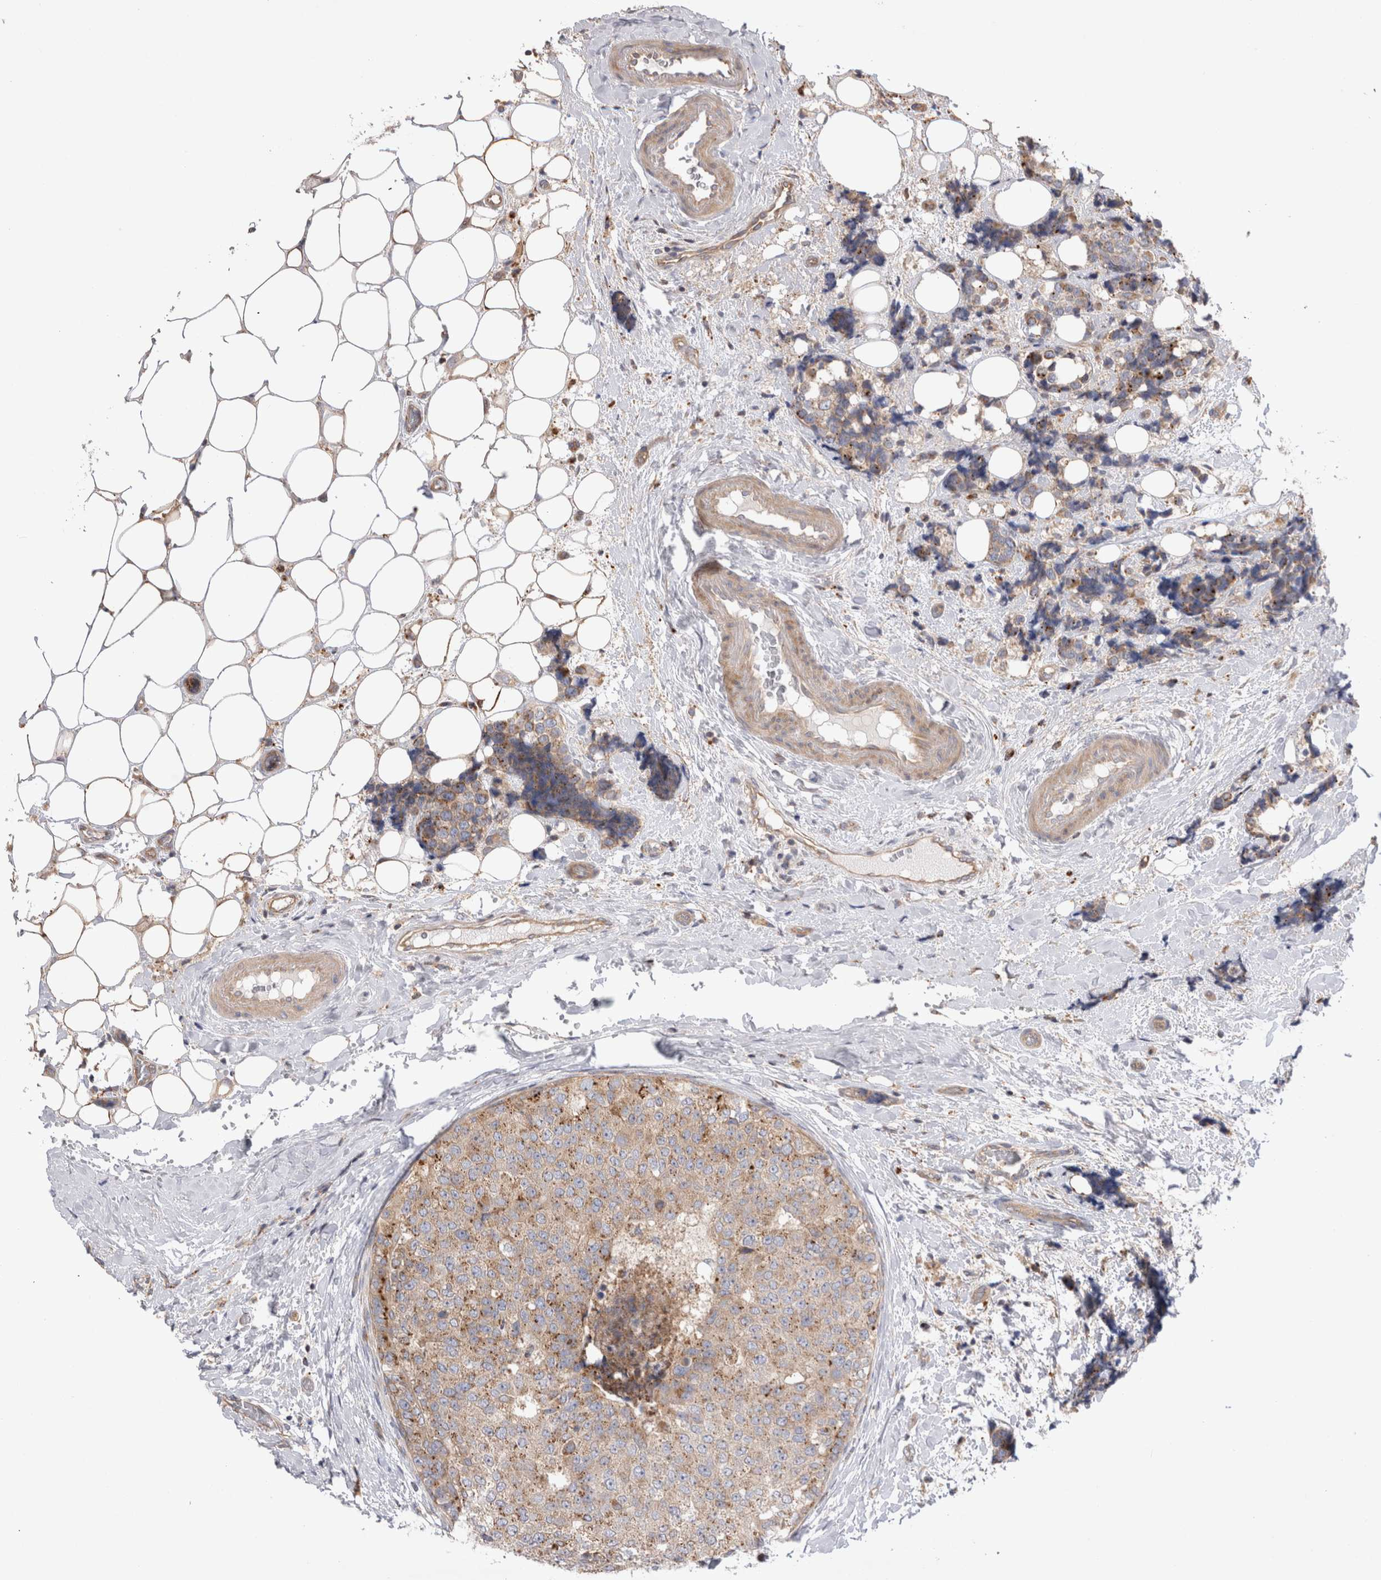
{"staining": {"intensity": "moderate", "quantity": ">75%", "location": "cytoplasmic/membranous"}, "tissue": "breast cancer", "cell_type": "Tumor cells", "image_type": "cancer", "snomed": [{"axis": "morphology", "description": "Normal tissue, NOS"}, {"axis": "morphology", "description": "Duct carcinoma"}, {"axis": "topography", "description": "Breast"}], "caption": "Breast cancer (invasive ductal carcinoma) was stained to show a protein in brown. There is medium levels of moderate cytoplasmic/membranous staining in approximately >75% of tumor cells. (IHC, brightfield microscopy, high magnification).", "gene": "PDCD10", "patient": {"sex": "female", "age": 43}}